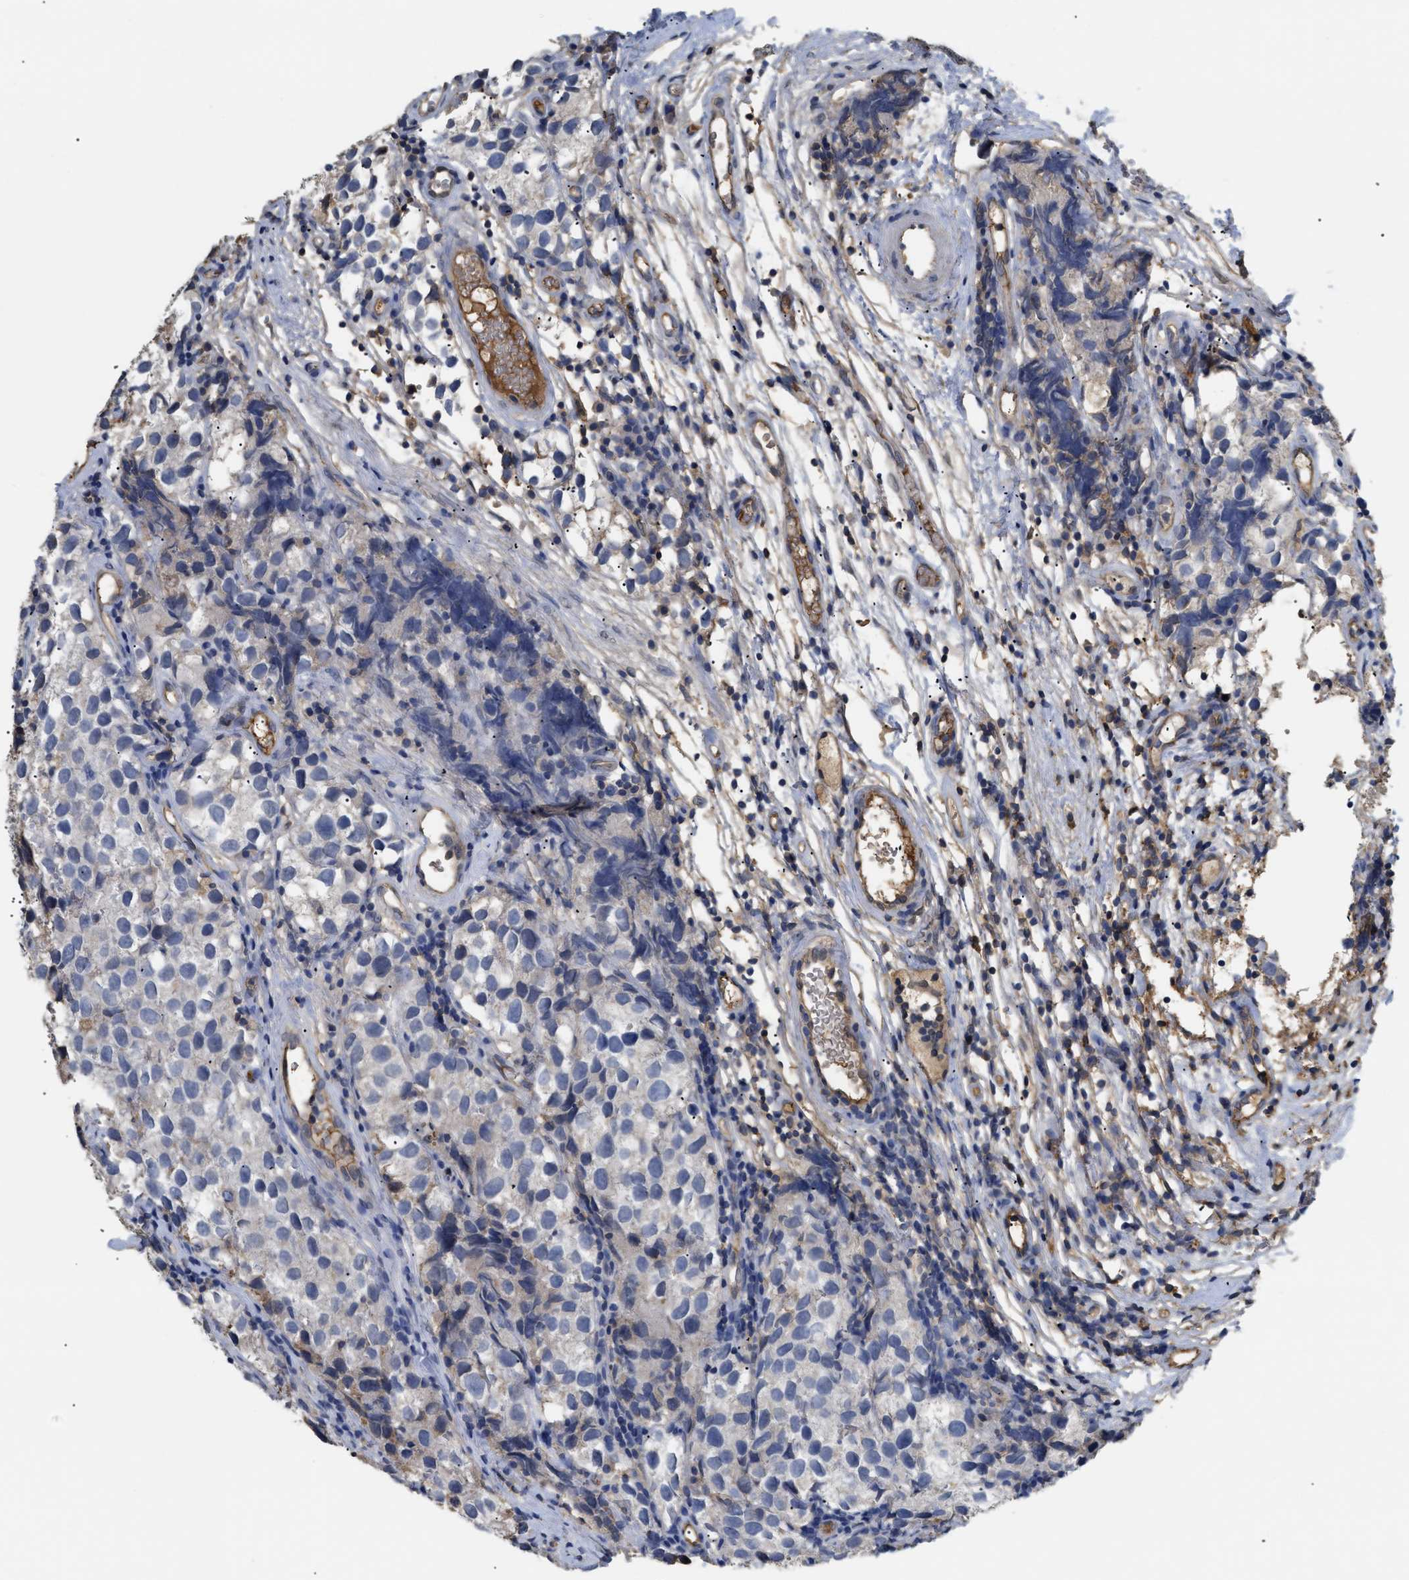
{"staining": {"intensity": "weak", "quantity": "<25%", "location": "cytoplasmic/membranous"}, "tissue": "testis cancer", "cell_type": "Tumor cells", "image_type": "cancer", "snomed": [{"axis": "morphology", "description": "Seminoma, NOS"}, {"axis": "topography", "description": "Testis"}], "caption": "A high-resolution image shows immunohistochemistry staining of testis seminoma, which demonstrates no significant staining in tumor cells.", "gene": "ANXA4", "patient": {"sex": "male", "age": 39}}